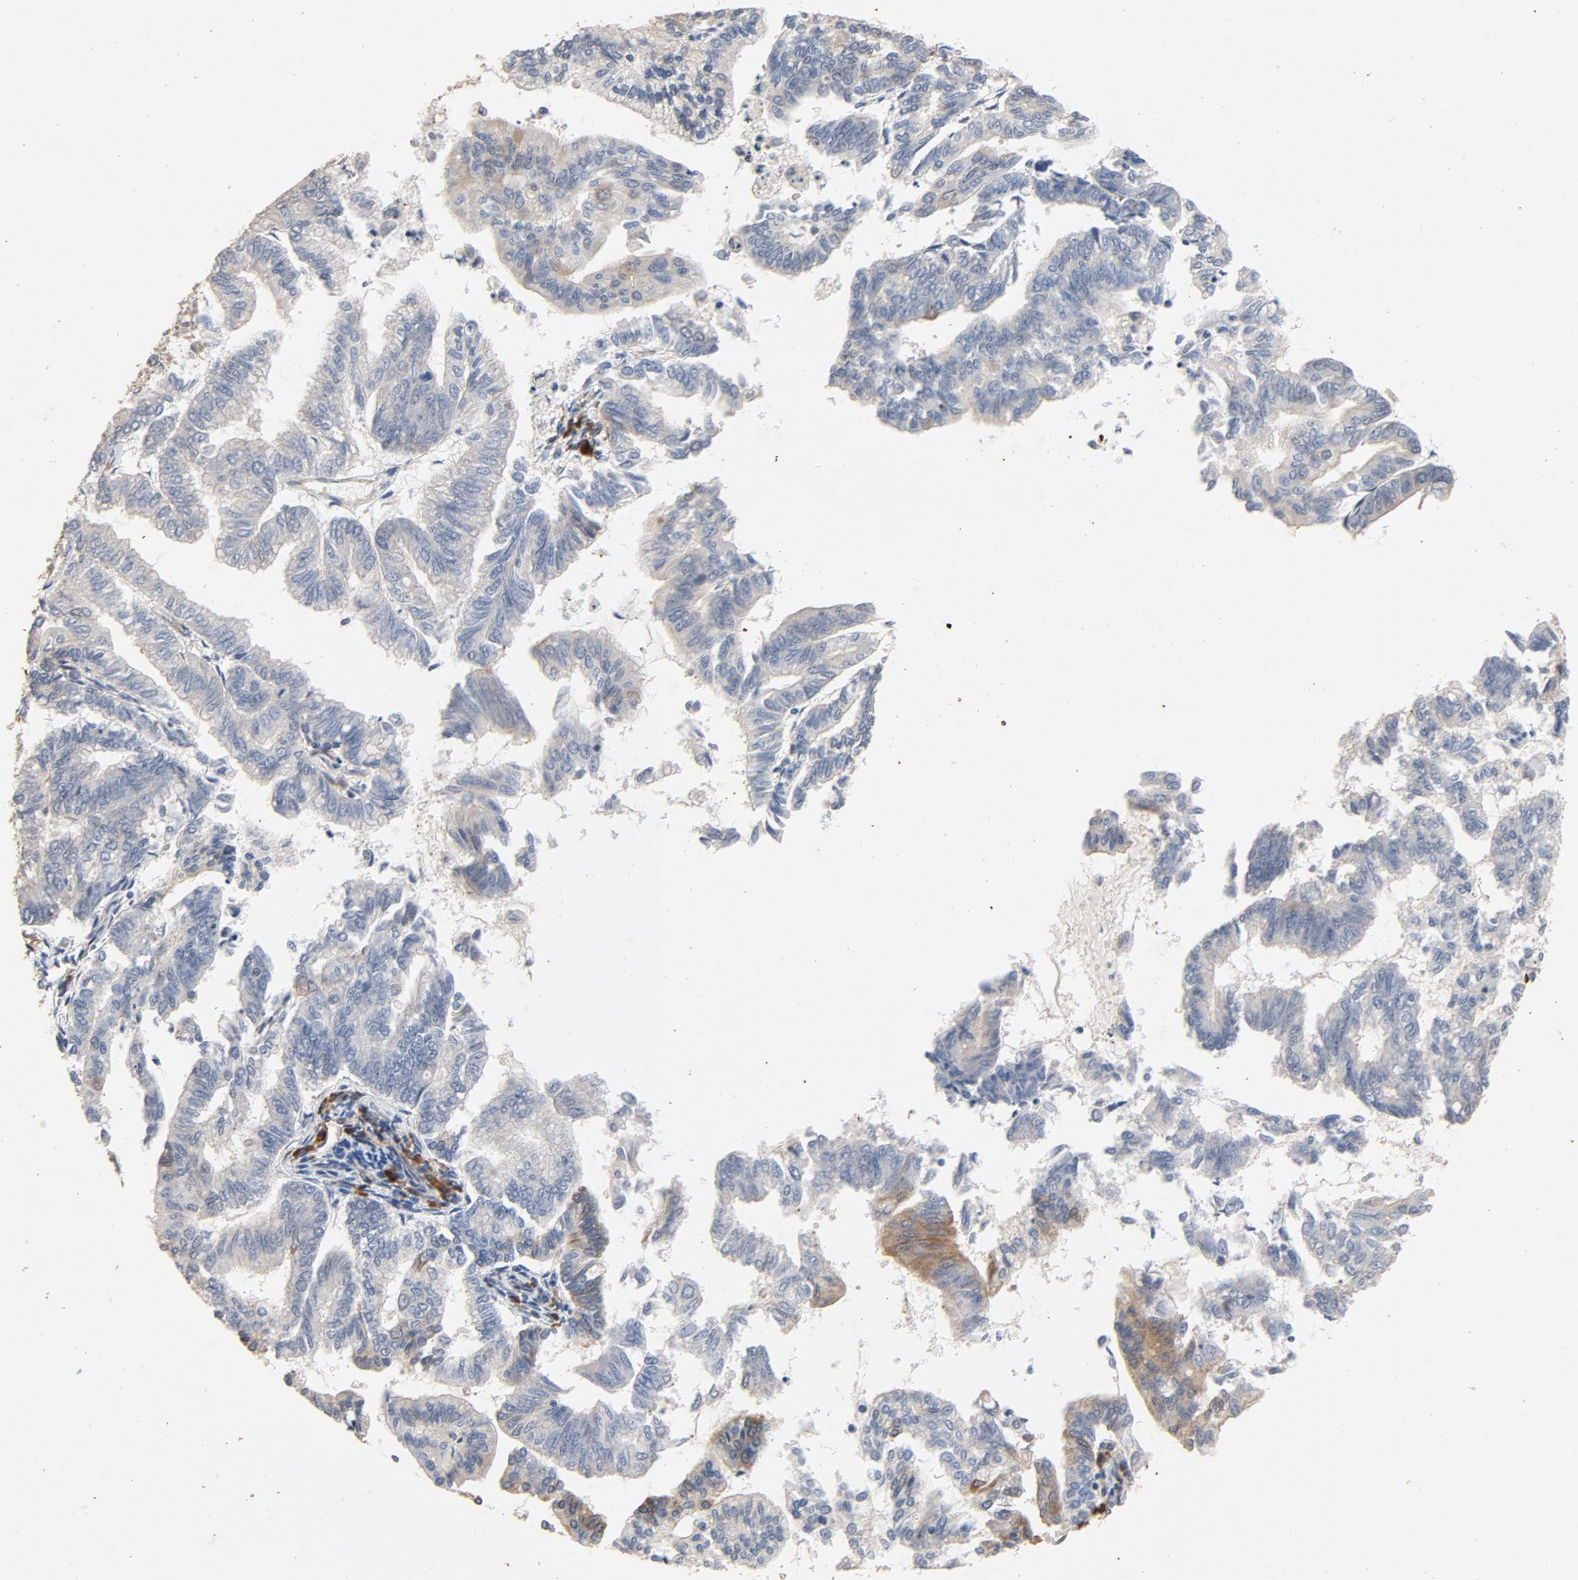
{"staining": {"intensity": "weak", "quantity": "<25%", "location": "cytoplasmic/membranous"}, "tissue": "endometrial cancer", "cell_type": "Tumor cells", "image_type": "cancer", "snomed": [{"axis": "morphology", "description": "Adenocarcinoma, NOS"}, {"axis": "topography", "description": "Endometrium"}], "caption": "Tumor cells show no significant expression in endometrial cancer.", "gene": "UBE2J1", "patient": {"sex": "female", "age": 79}}